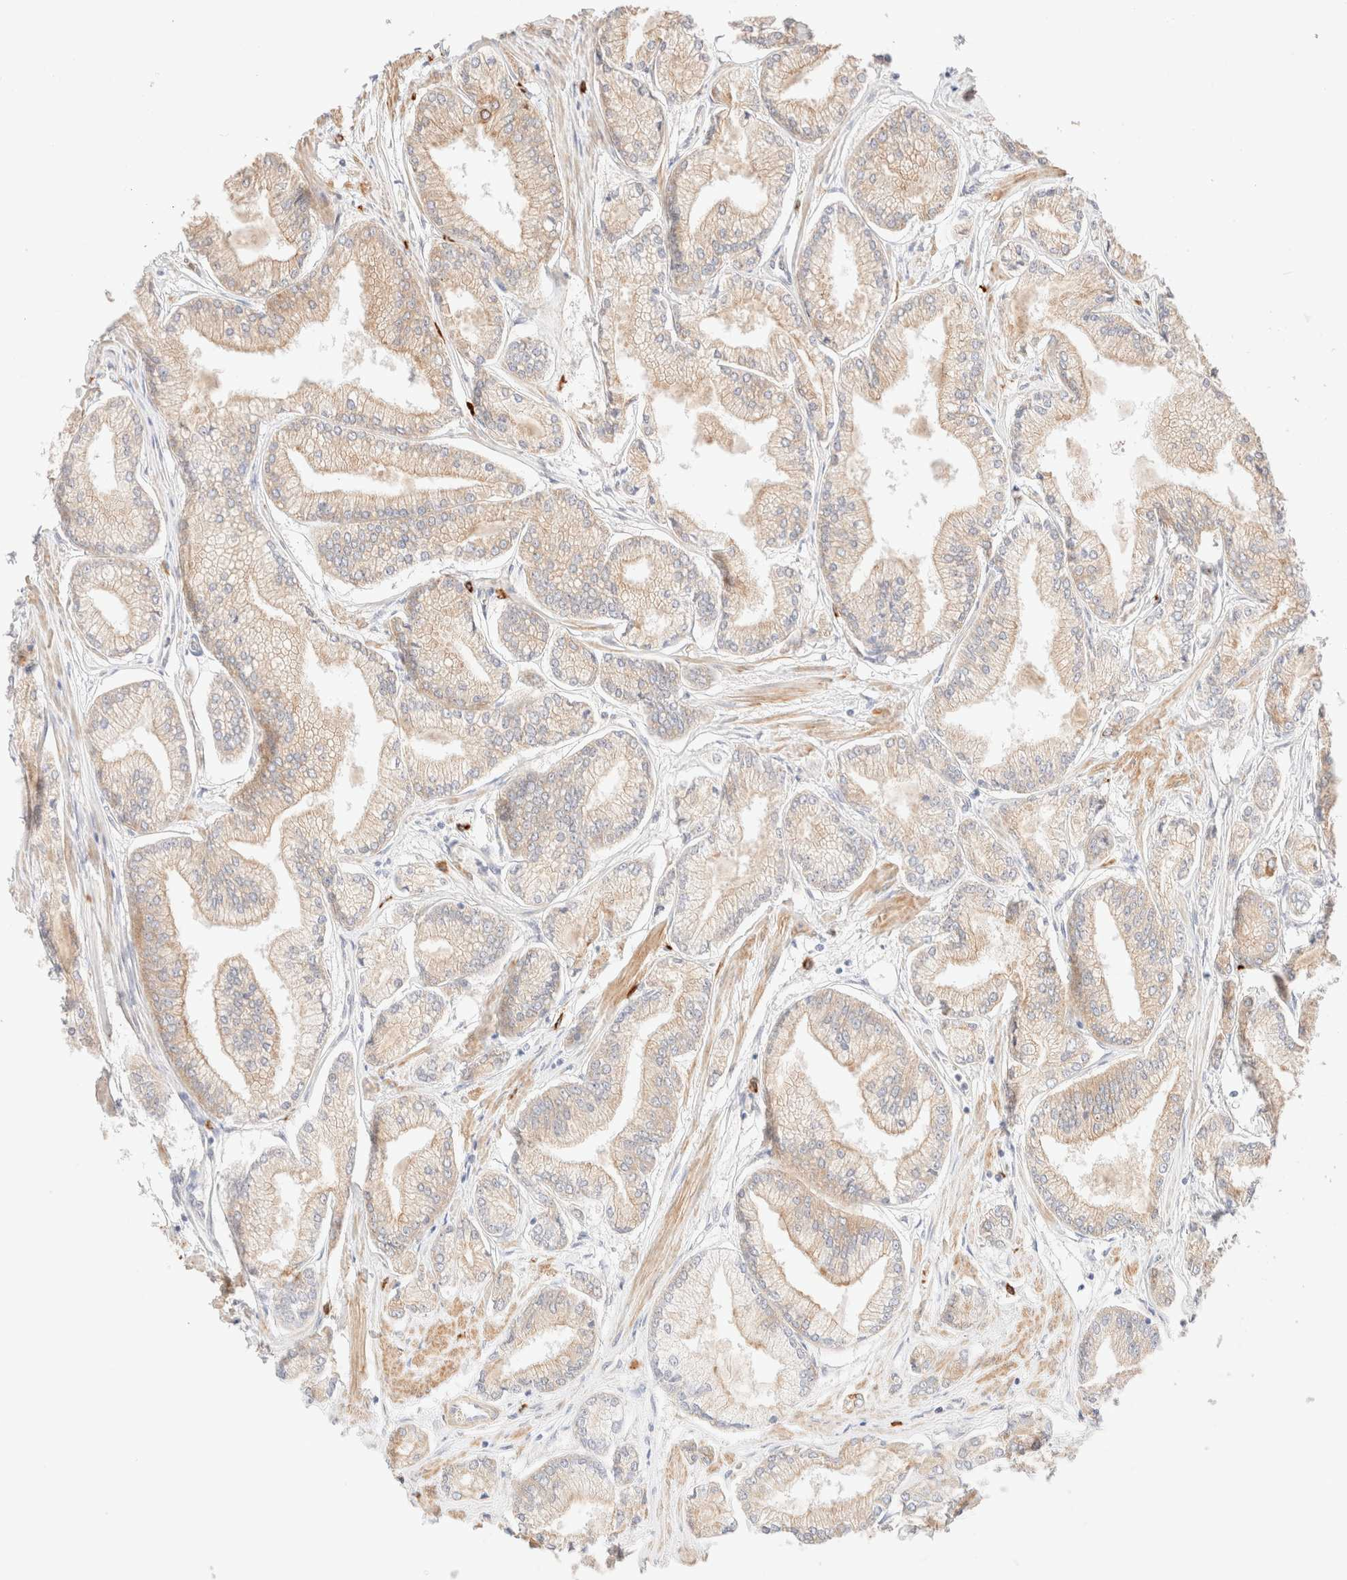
{"staining": {"intensity": "weak", "quantity": ">75%", "location": "cytoplasmic/membranous"}, "tissue": "prostate cancer", "cell_type": "Tumor cells", "image_type": "cancer", "snomed": [{"axis": "morphology", "description": "Adenocarcinoma, Low grade"}, {"axis": "topography", "description": "Prostate"}], "caption": "Low-grade adenocarcinoma (prostate) stained for a protein (brown) shows weak cytoplasmic/membranous positive staining in about >75% of tumor cells.", "gene": "NIBAN2", "patient": {"sex": "male", "age": 52}}